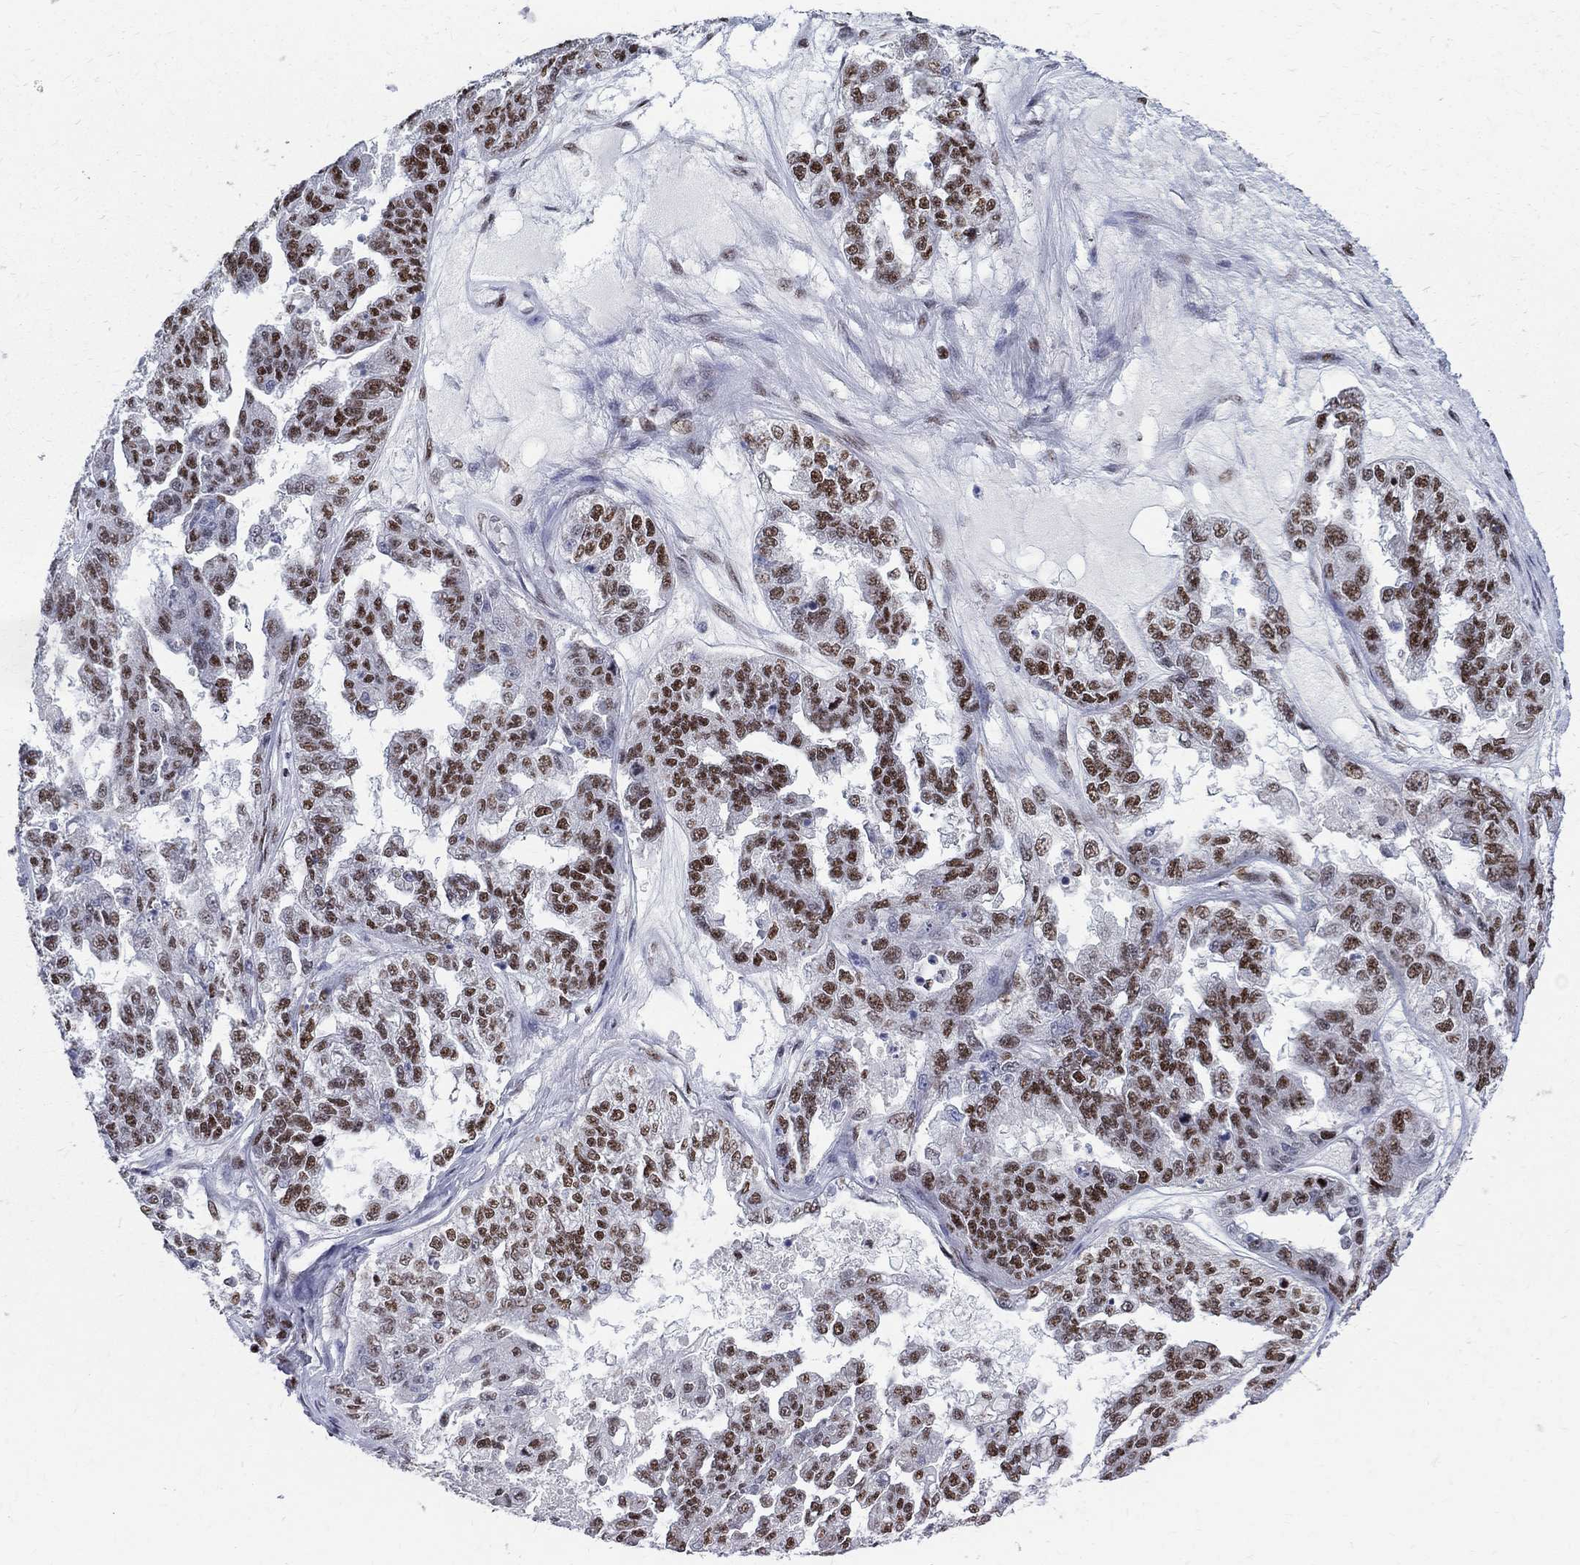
{"staining": {"intensity": "strong", "quantity": "25%-75%", "location": "nuclear"}, "tissue": "ovarian cancer", "cell_type": "Tumor cells", "image_type": "cancer", "snomed": [{"axis": "morphology", "description": "Cystadenocarcinoma, serous, NOS"}, {"axis": "topography", "description": "Ovary"}], "caption": "Tumor cells exhibit strong nuclear positivity in approximately 25%-75% of cells in ovarian serous cystadenocarcinoma. (DAB IHC with brightfield microscopy, high magnification).", "gene": "FBXO16", "patient": {"sex": "female", "age": 58}}